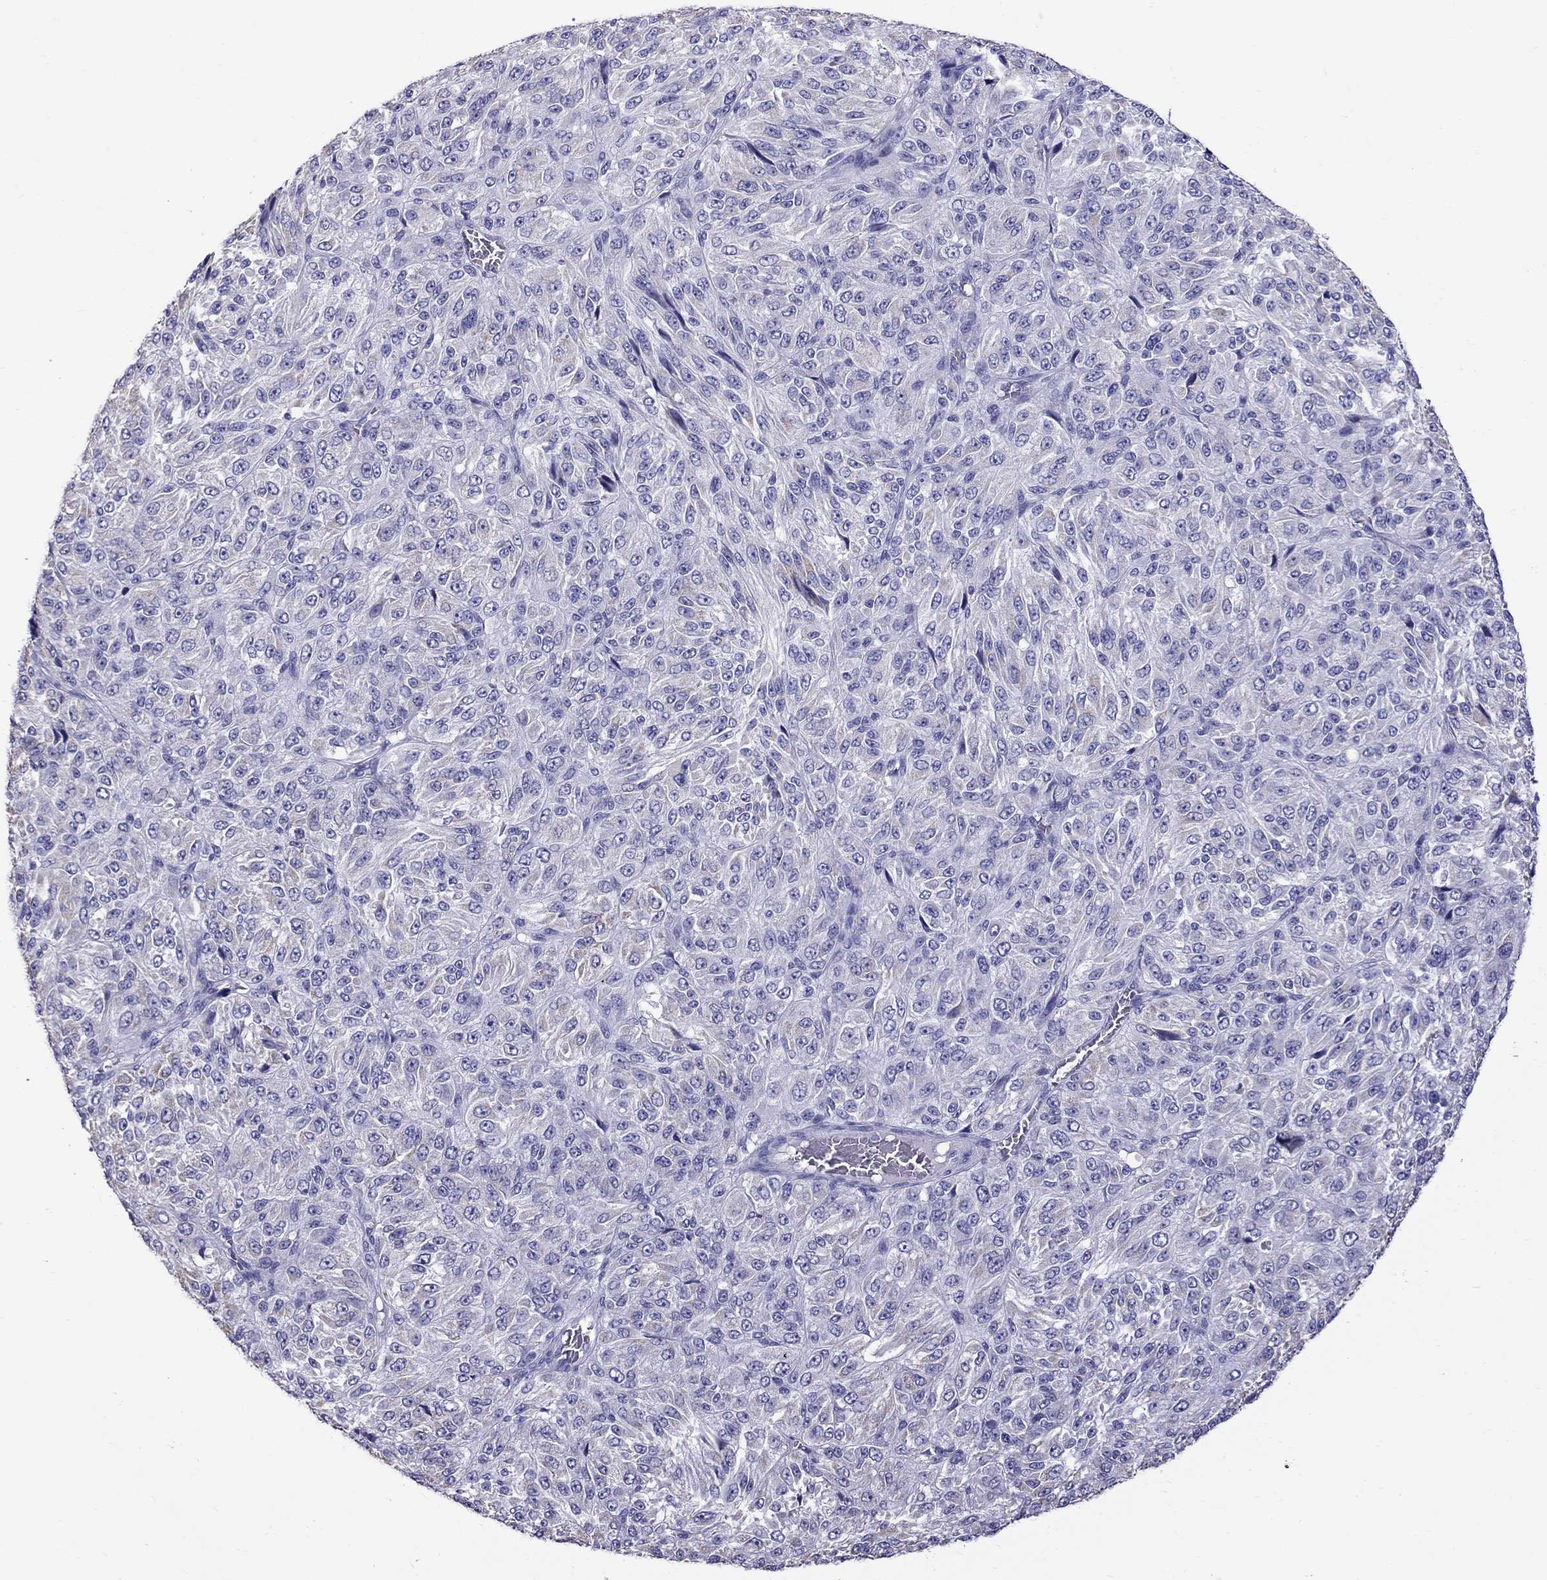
{"staining": {"intensity": "negative", "quantity": "none", "location": "none"}, "tissue": "melanoma", "cell_type": "Tumor cells", "image_type": "cancer", "snomed": [{"axis": "morphology", "description": "Malignant melanoma, Metastatic site"}, {"axis": "topography", "description": "Brain"}], "caption": "IHC of human melanoma exhibits no expression in tumor cells. (DAB (3,3'-diaminobenzidine) immunohistochemistry (IHC), high magnification).", "gene": "TTLL13", "patient": {"sex": "female", "age": 56}}